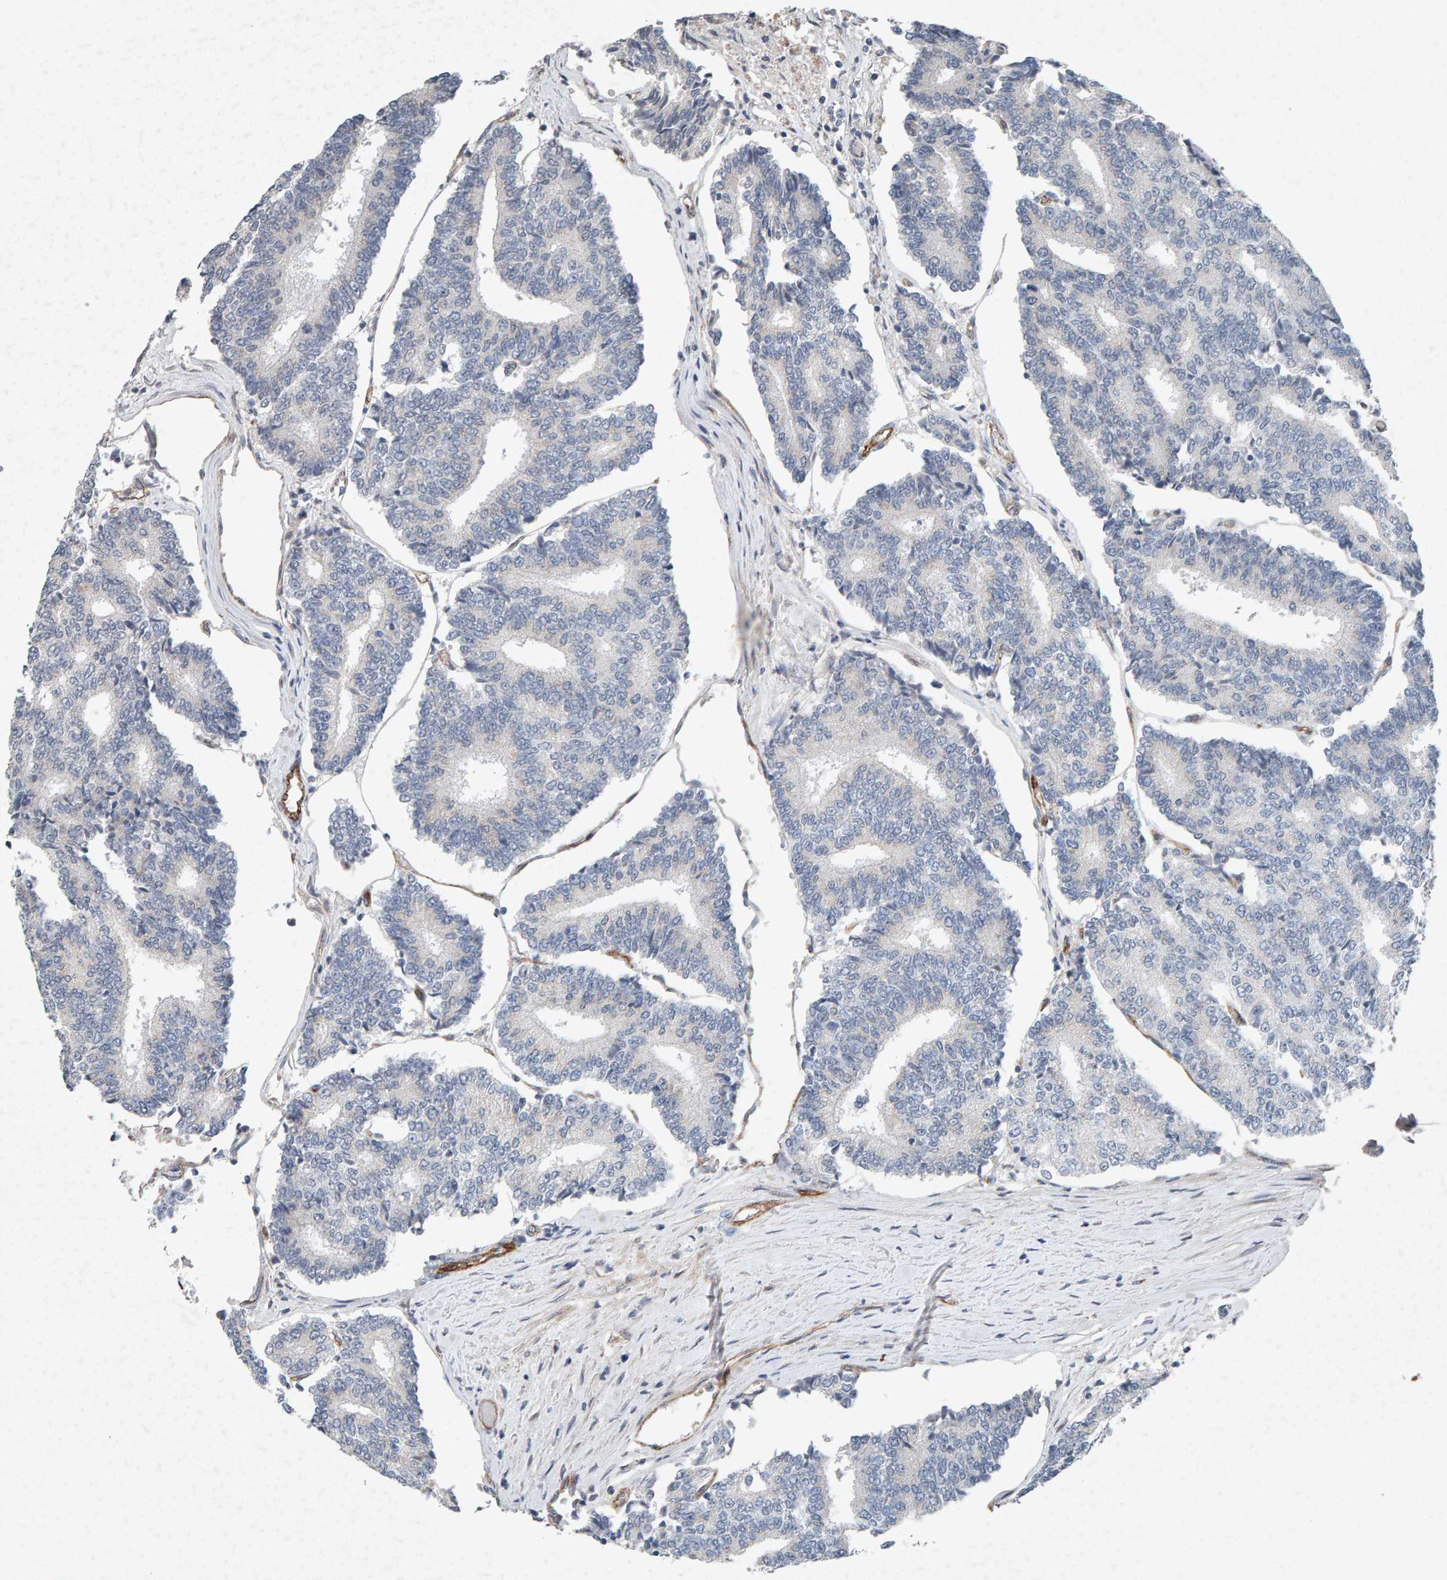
{"staining": {"intensity": "negative", "quantity": "none", "location": "none"}, "tissue": "prostate cancer", "cell_type": "Tumor cells", "image_type": "cancer", "snomed": [{"axis": "morphology", "description": "Normal tissue, NOS"}, {"axis": "morphology", "description": "Adenocarcinoma, High grade"}, {"axis": "topography", "description": "Prostate"}, {"axis": "topography", "description": "Seminal veicle"}], "caption": "High-grade adenocarcinoma (prostate) was stained to show a protein in brown. There is no significant staining in tumor cells.", "gene": "PTPRM", "patient": {"sex": "male", "age": 55}}